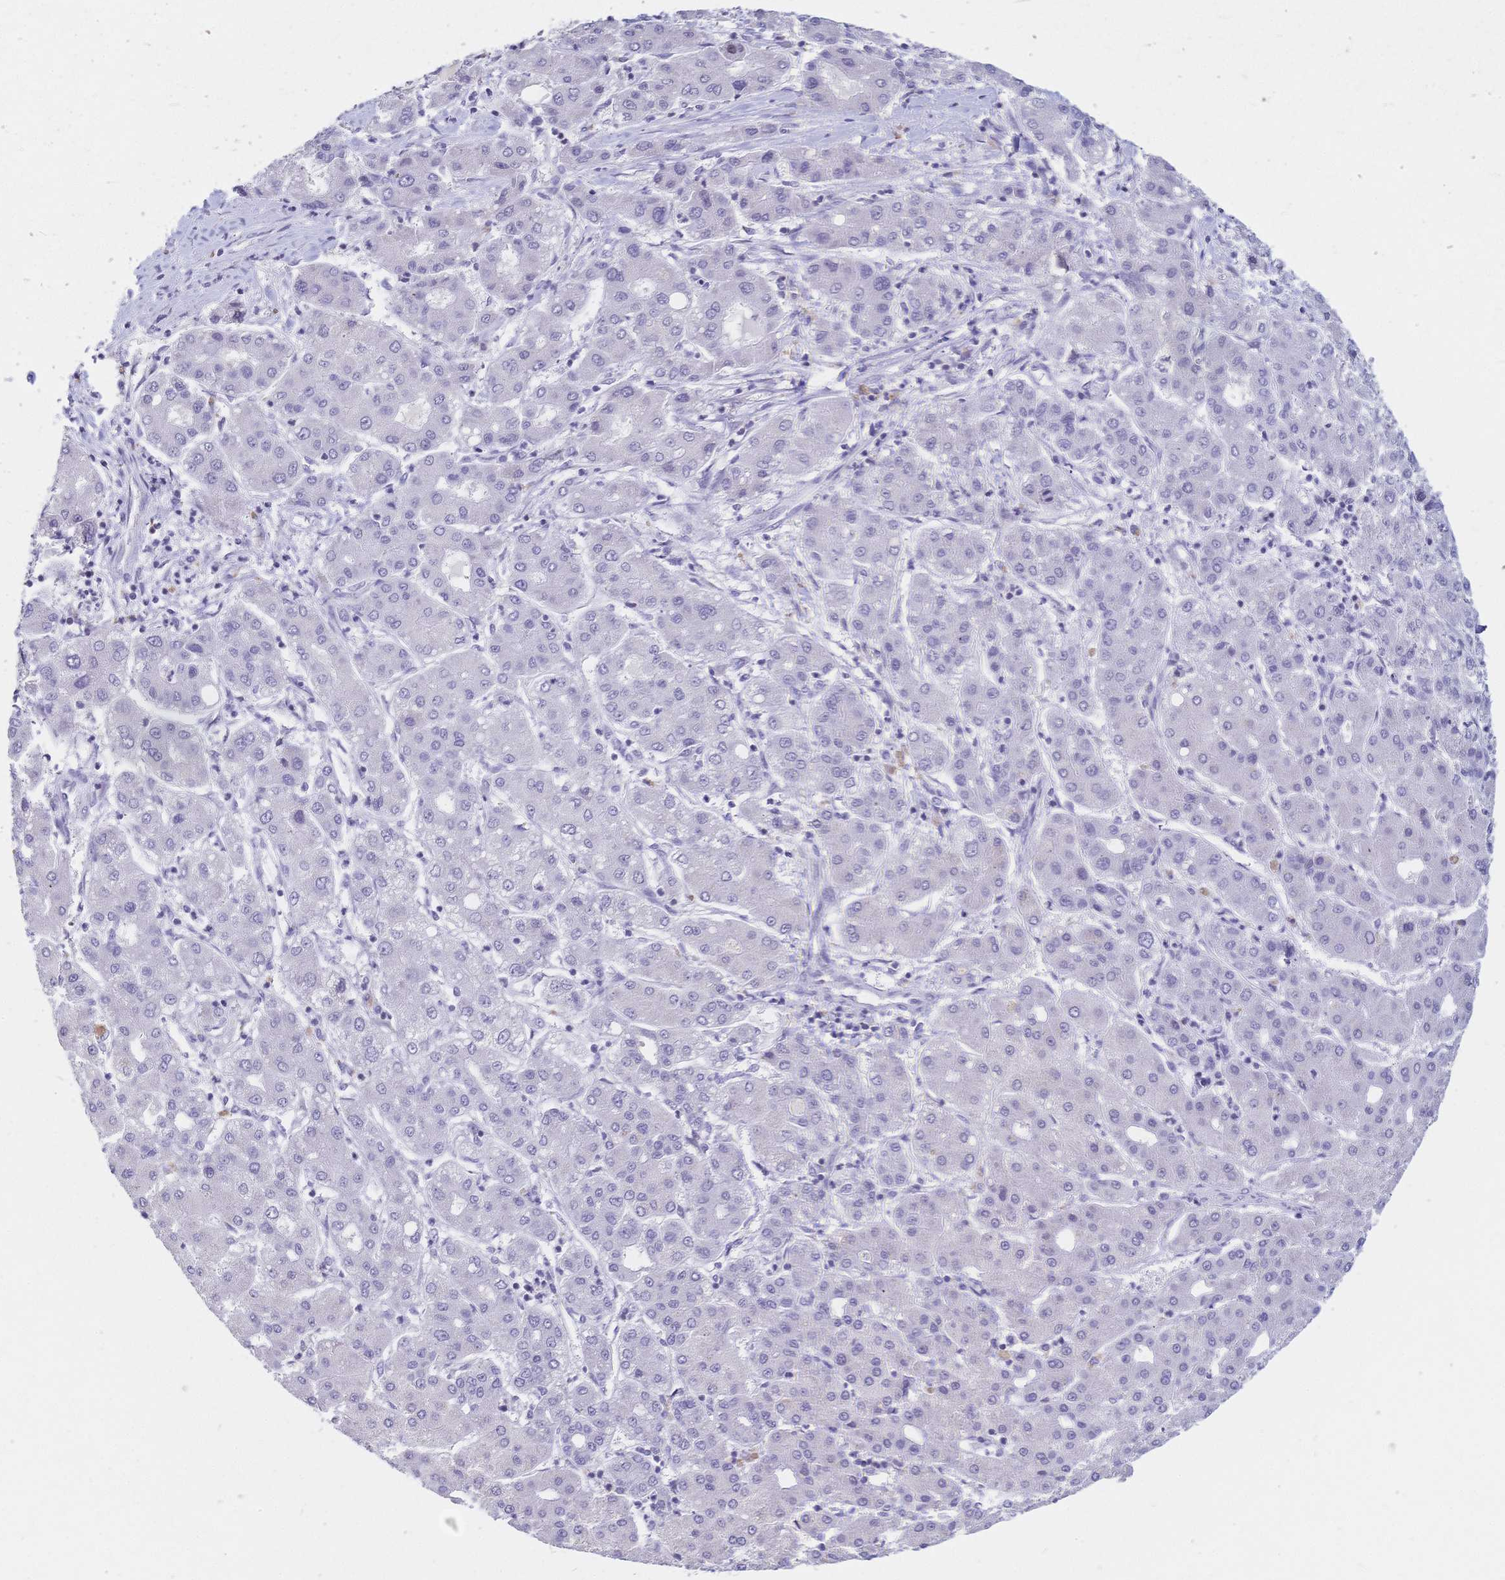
{"staining": {"intensity": "negative", "quantity": "none", "location": "none"}, "tissue": "liver cancer", "cell_type": "Tumor cells", "image_type": "cancer", "snomed": [{"axis": "morphology", "description": "Carcinoma, Hepatocellular, NOS"}, {"axis": "topography", "description": "Liver"}], "caption": "DAB immunohistochemical staining of hepatocellular carcinoma (liver) shows no significant staining in tumor cells. (DAB immunohistochemistry (IHC) with hematoxylin counter stain).", "gene": "CR2", "patient": {"sex": "male", "age": 65}}